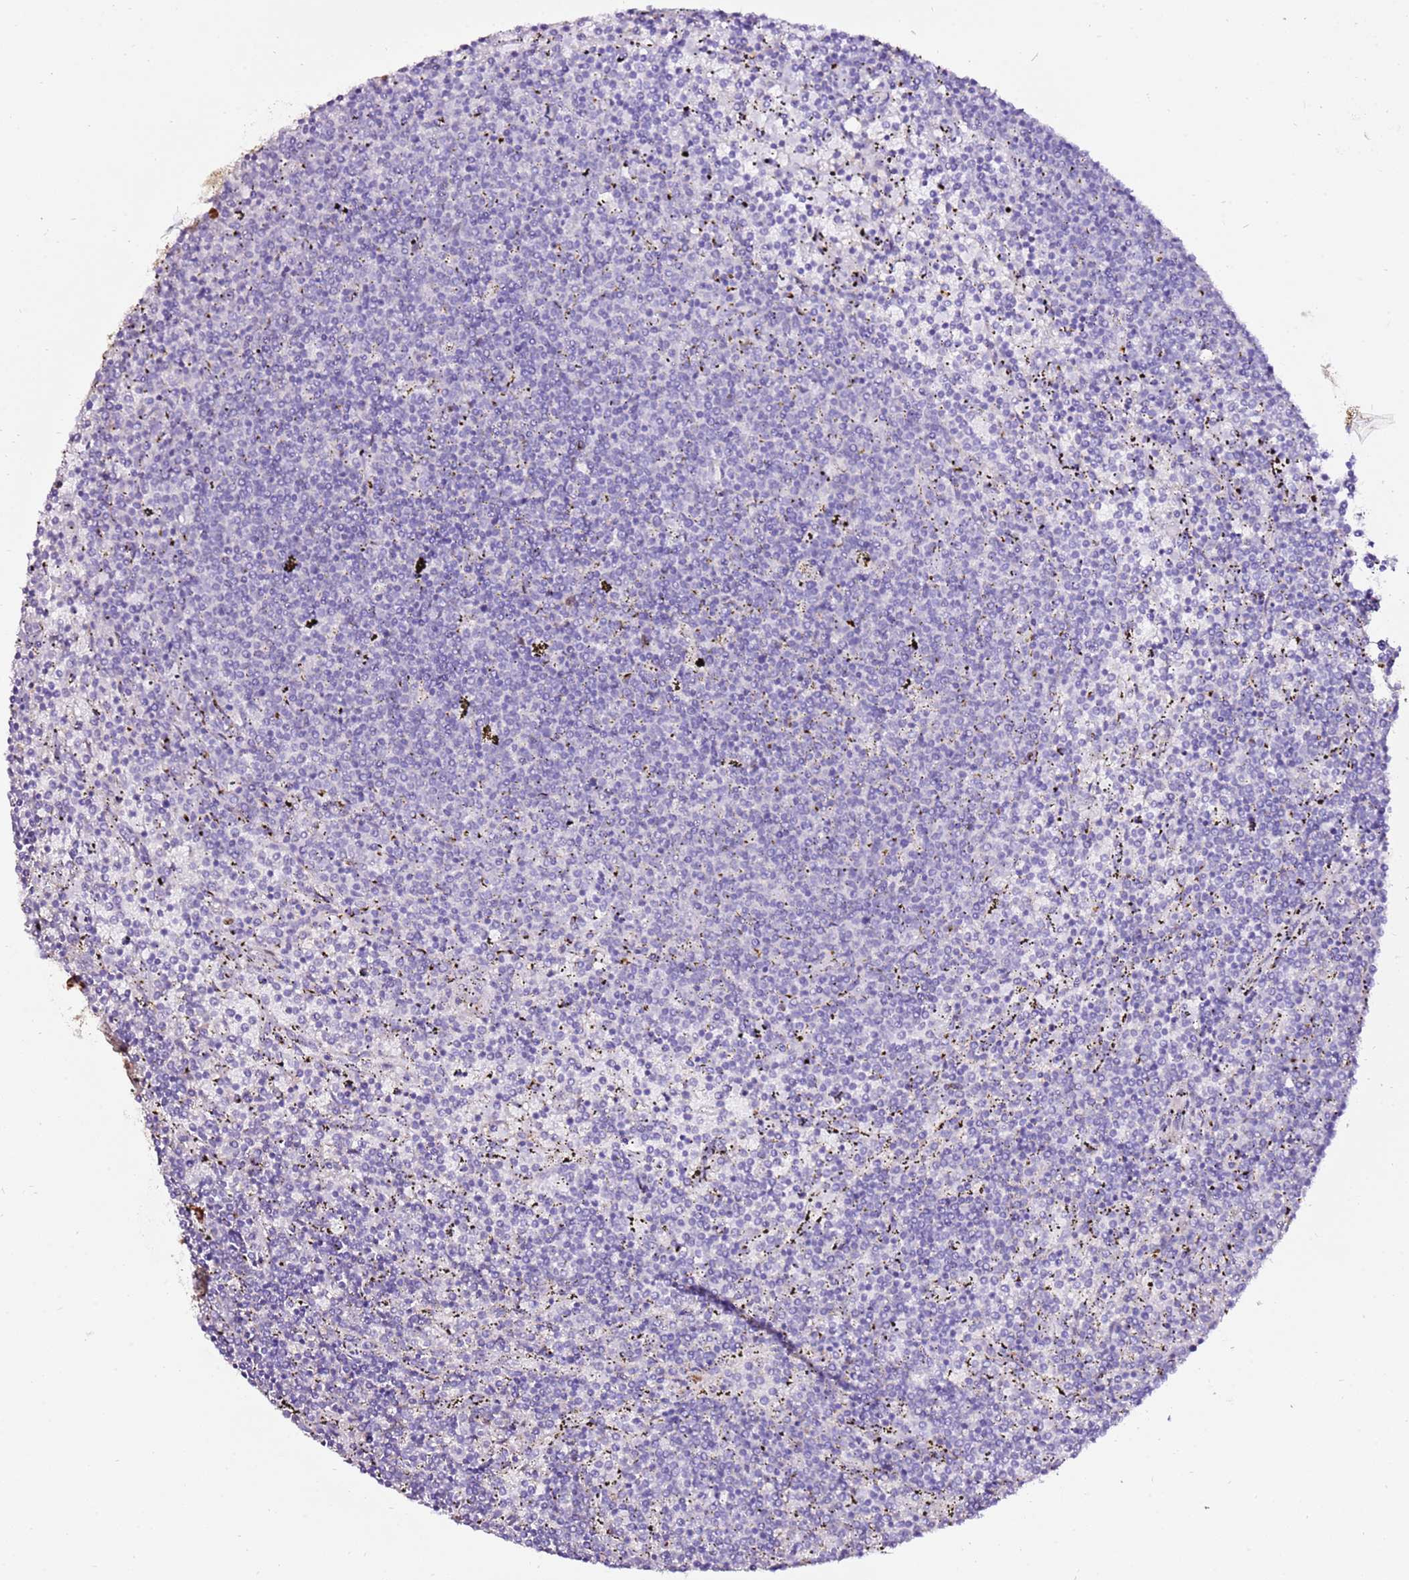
{"staining": {"intensity": "negative", "quantity": "none", "location": "none"}, "tissue": "lymphoma", "cell_type": "Tumor cells", "image_type": "cancer", "snomed": [{"axis": "morphology", "description": "Malignant lymphoma, non-Hodgkin's type, Low grade"}, {"axis": "topography", "description": "Spleen"}], "caption": "The micrograph displays no staining of tumor cells in low-grade malignant lymphoma, non-Hodgkin's type. (IHC, brightfield microscopy, high magnification).", "gene": "ART5", "patient": {"sex": "female", "age": 50}}